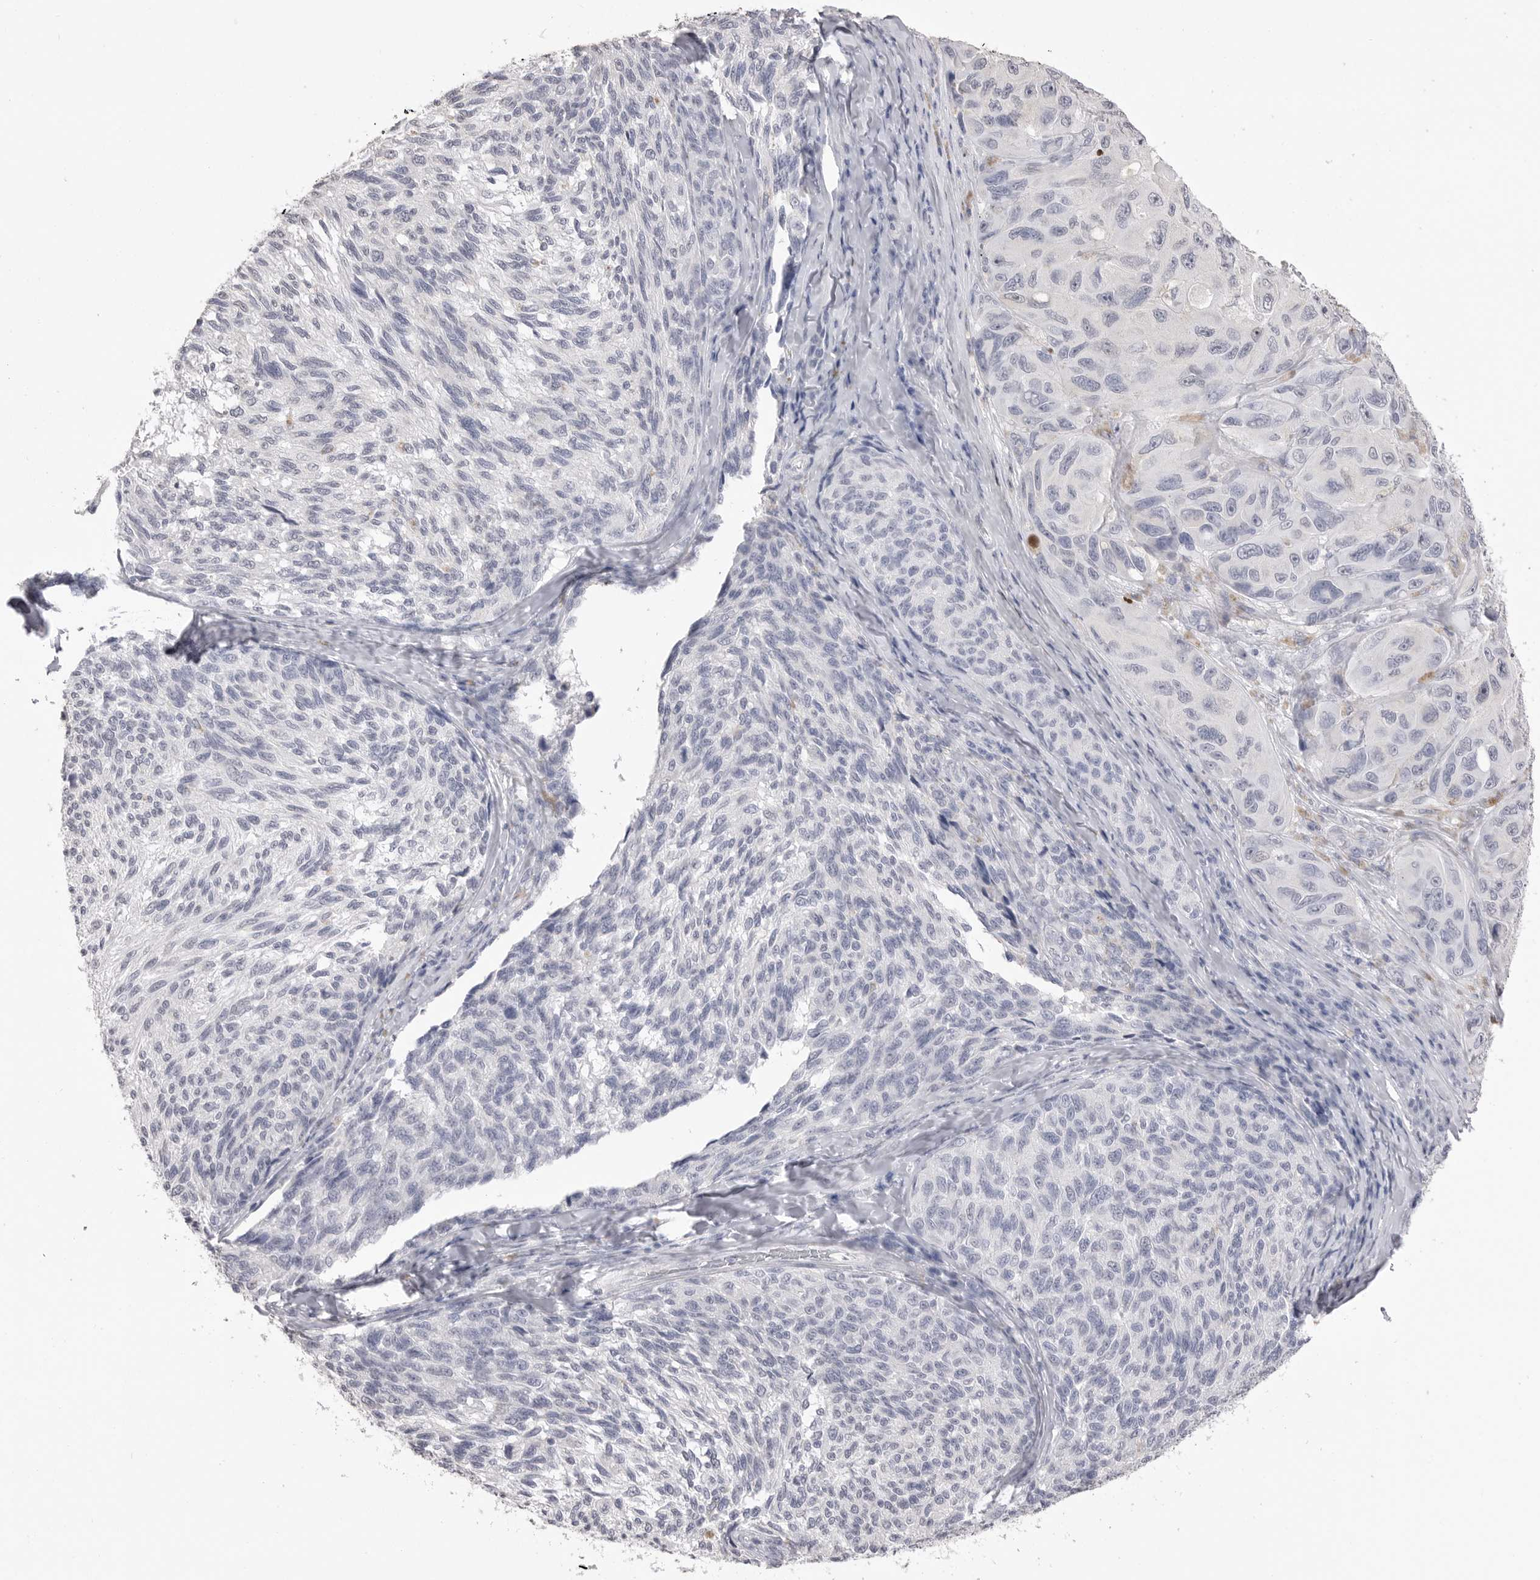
{"staining": {"intensity": "negative", "quantity": "none", "location": "none"}, "tissue": "melanoma", "cell_type": "Tumor cells", "image_type": "cancer", "snomed": [{"axis": "morphology", "description": "Malignant melanoma, NOS"}, {"axis": "topography", "description": "Skin"}], "caption": "Tumor cells show no significant protein expression in malignant melanoma.", "gene": "ICAM5", "patient": {"sex": "female", "age": 73}}